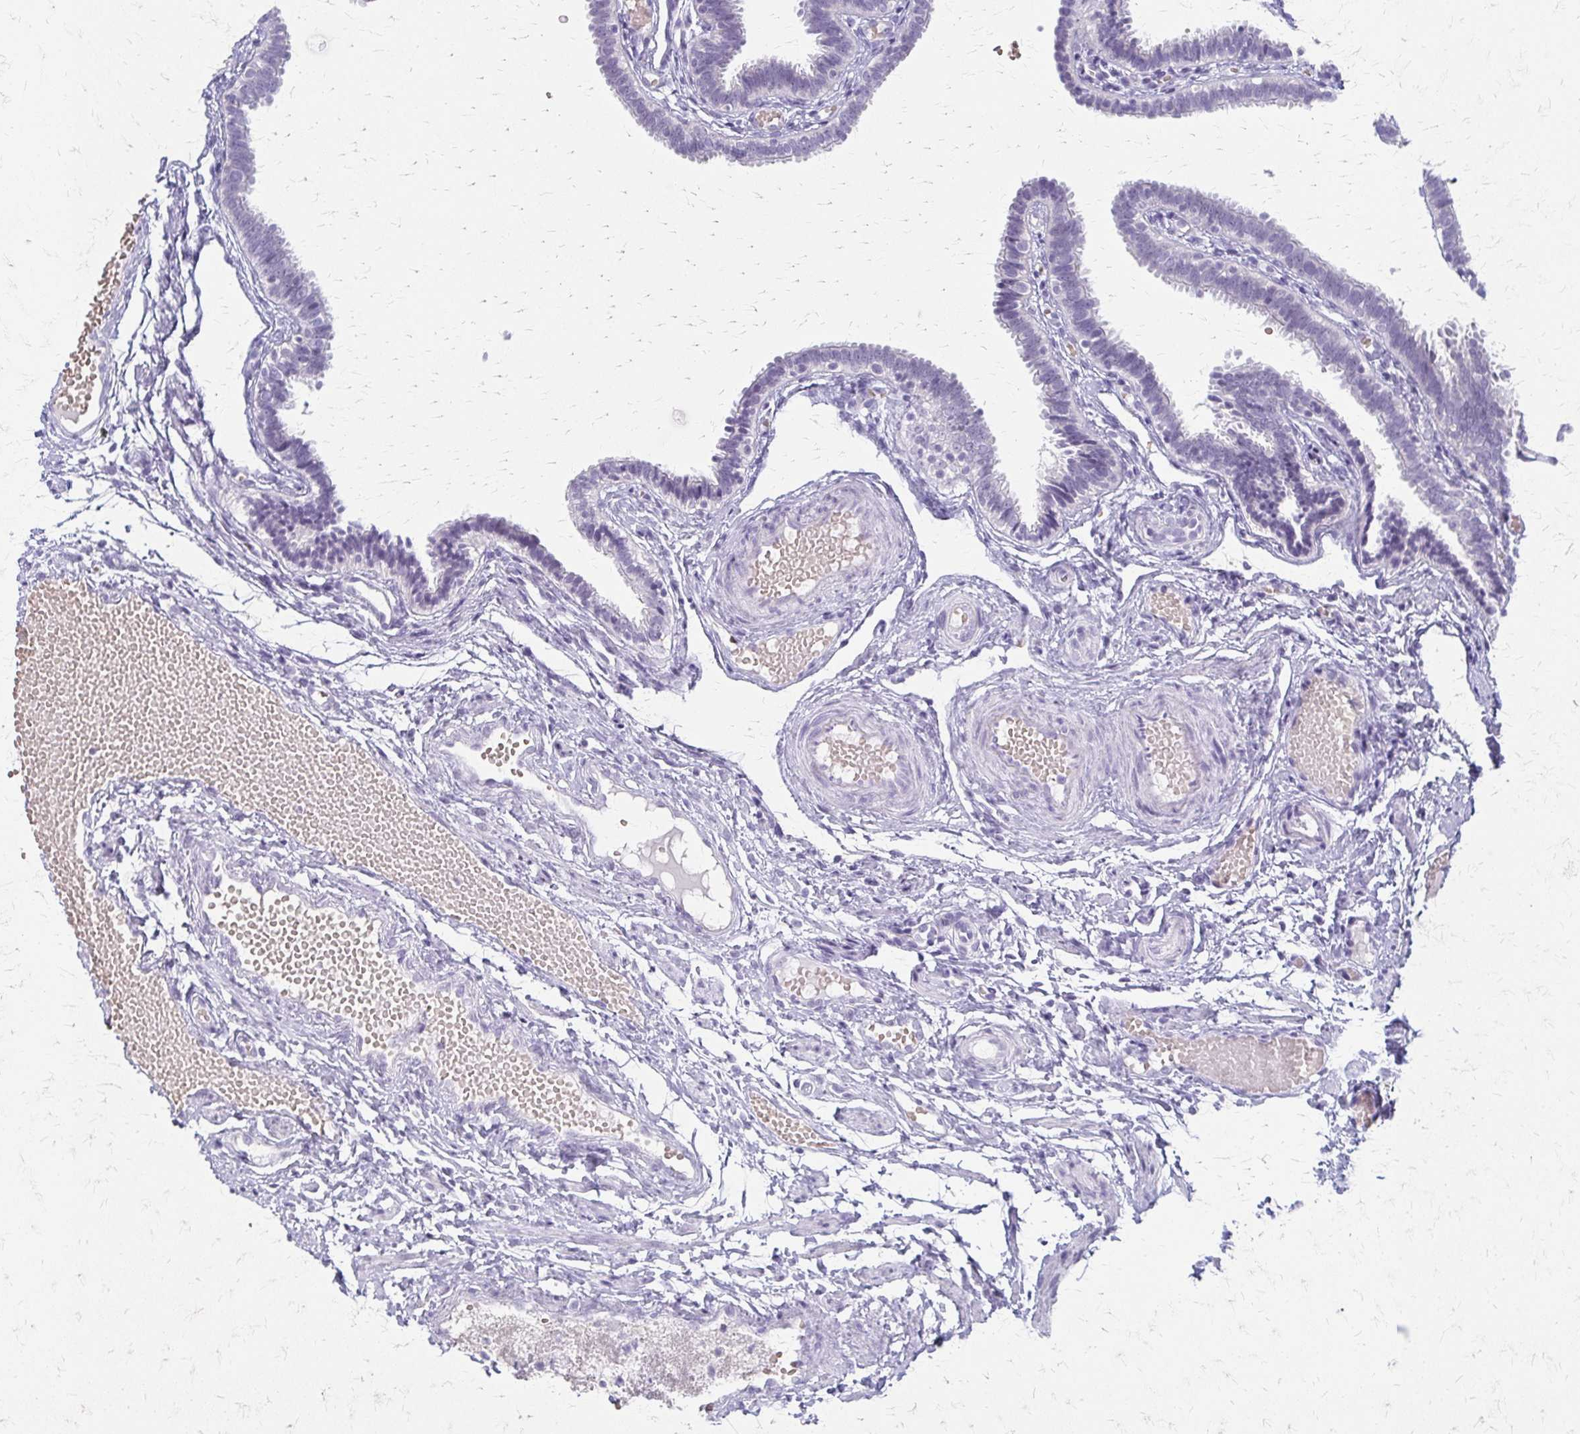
{"staining": {"intensity": "negative", "quantity": "none", "location": "none"}, "tissue": "fallopian tube", "cell_type": "Glandular cells", "image_type": "normal", "snomed": [{"axis": "morphology", "description": "Normal tissue, NOS"}, {"axis": "topography", "description": "Fallopian tube"}], "caption": "Image shows no significant protein expression in glandular cells of benign fallopian tube.", "gene": "ACP5", "patient": {"sex": "female", "age": 37}}